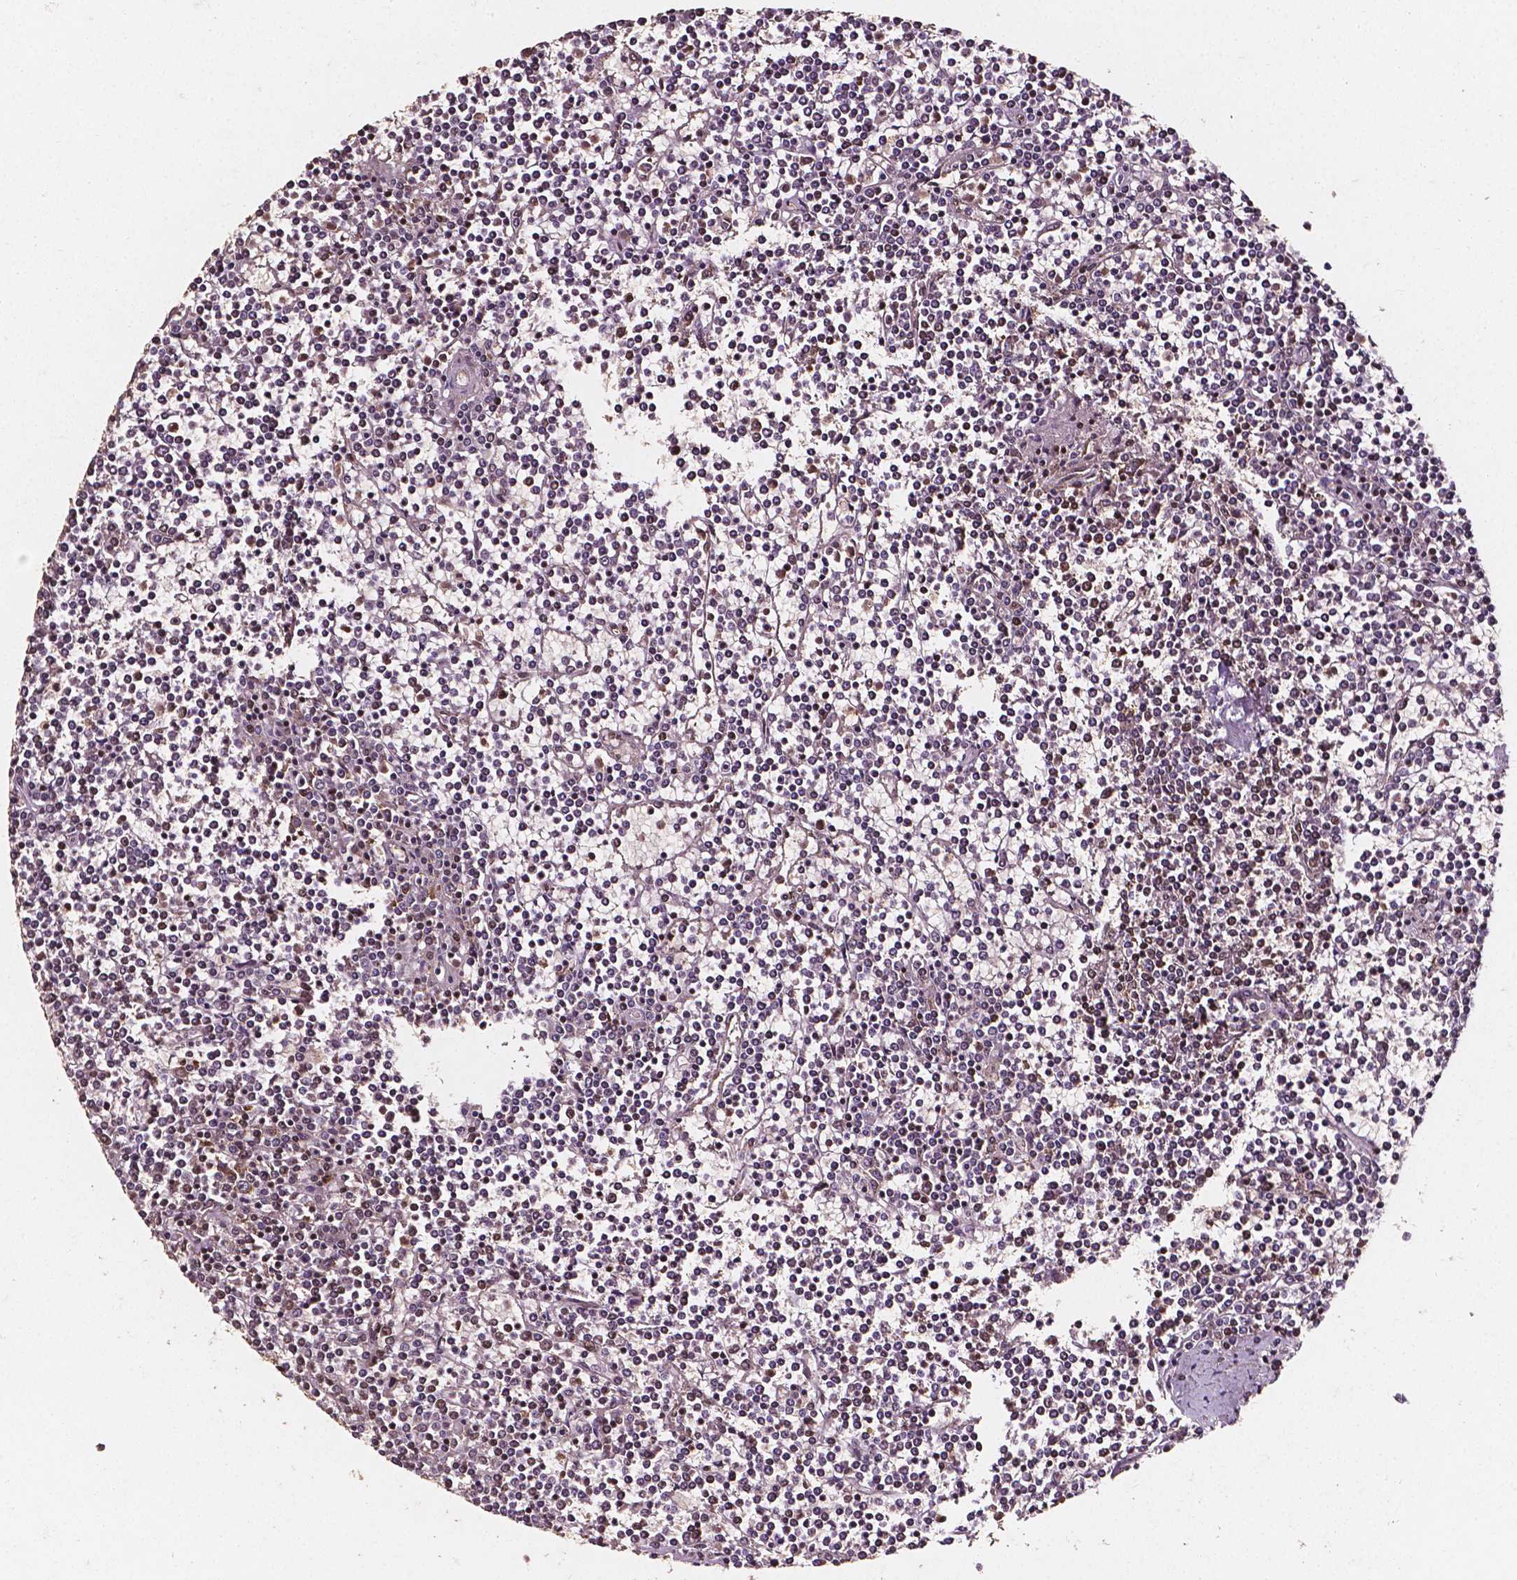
{"staining": {"intensity": "weak", "quantity": "25%-75%", "location": "nuclear"}, "tissue": "lymphoma", "cell_type": "Tumor cells", "image_type": "cancer", "snomed": [{"axis": "morphology", "description": "Malignant lymphoma, non-Hodgkin's type, Low grade"}, {"axis": "topography", "description": "Spleen"}], "caption": "DAB (3,3'-diaminobenzidine) immunohistochemical staining of human low-grade malignant lymphoma, non-Hodgkin's type shows weak nuclear protein positivity in approximately 25%-75% of tumor cells.", "gene": "SMN1", "patient": {"sex": "female", "age": 19}}